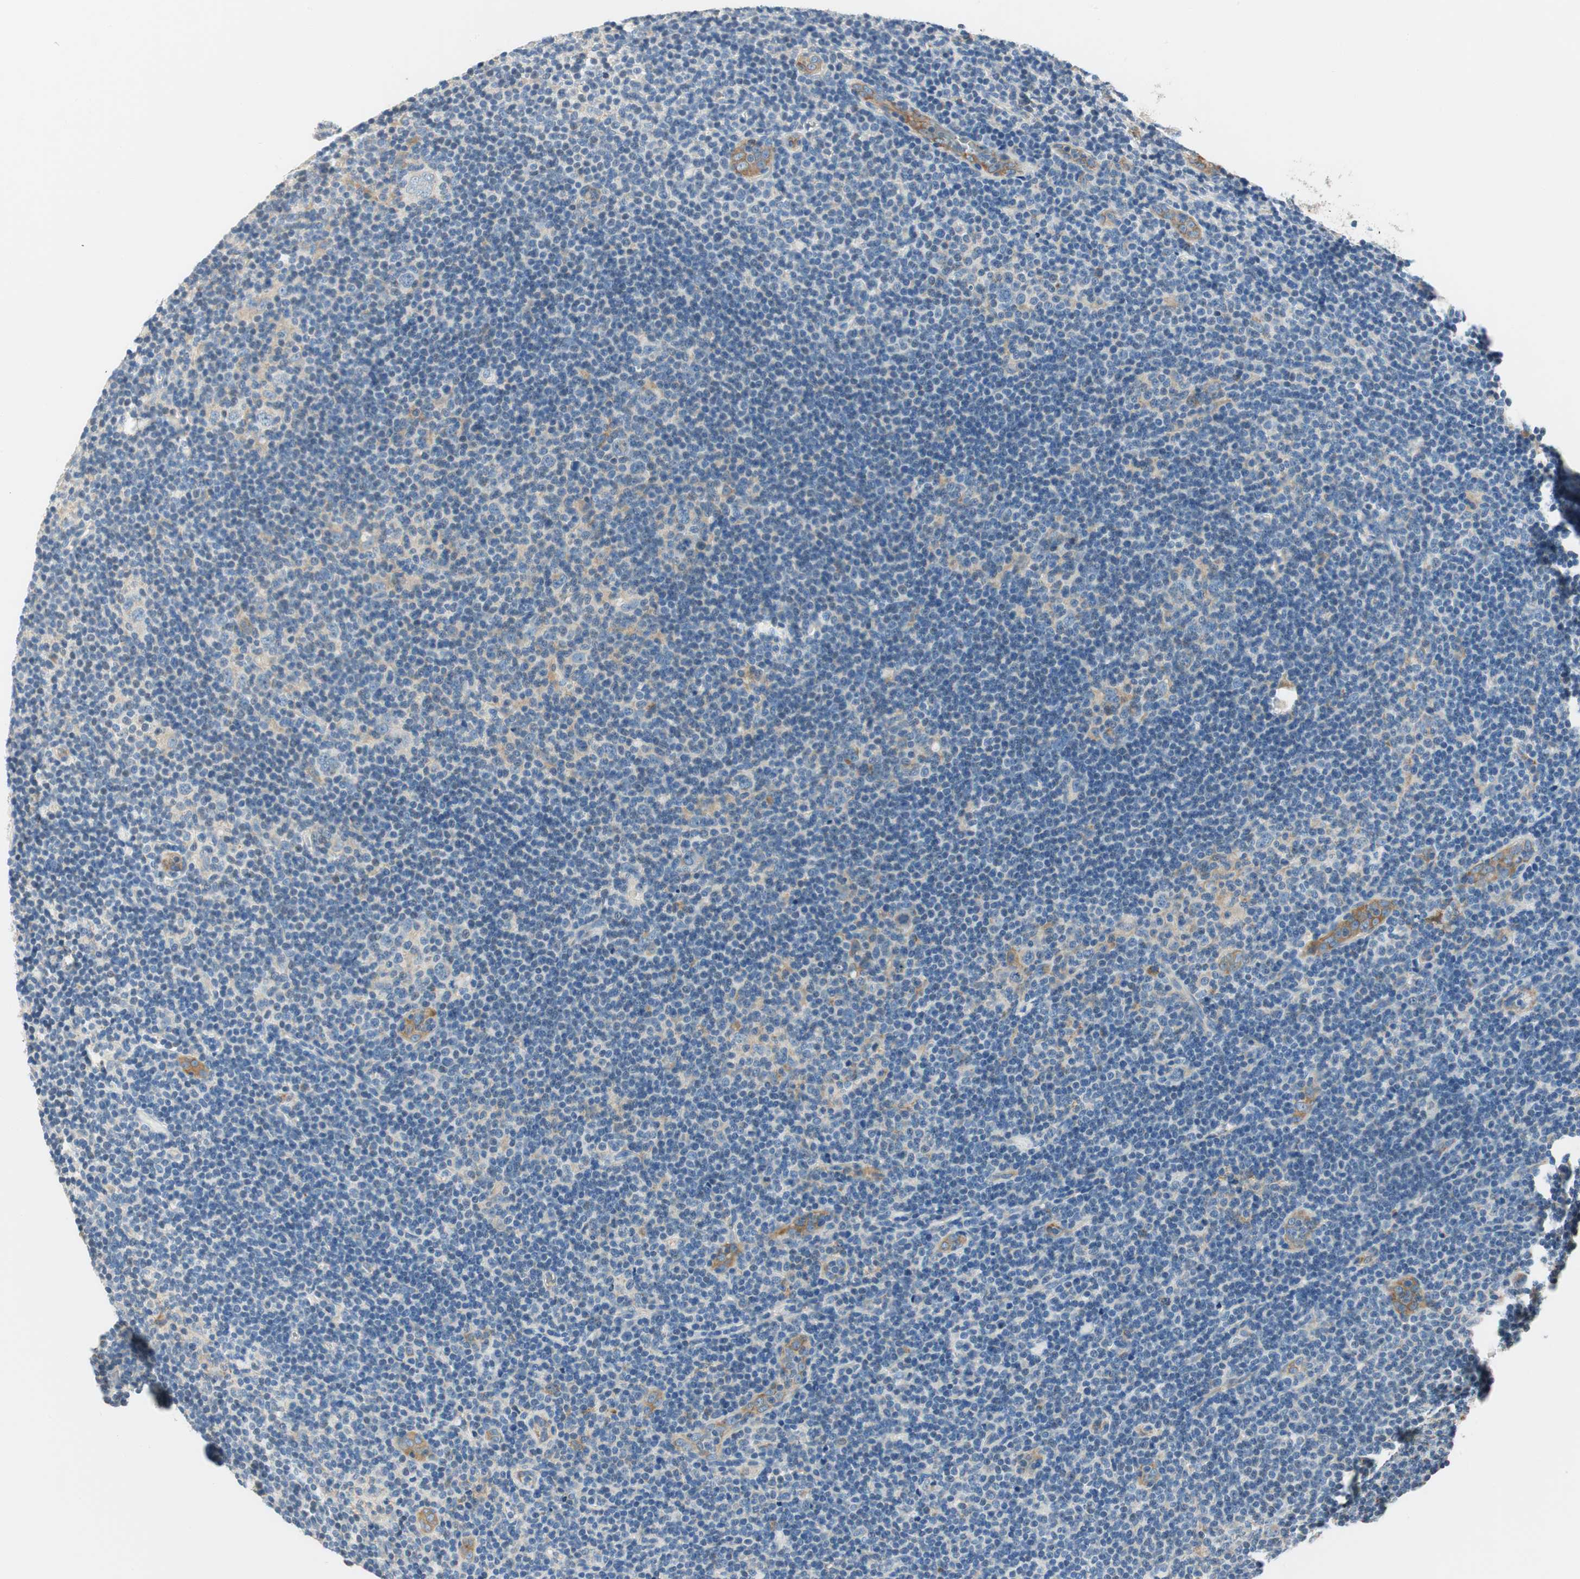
{"staining": {"intensity": "moderate", "quantity": ">75%", "location": "cytoplasmic/membranous"}, "tissue": "lymphoma", "cell_type": "Tumor cells", "image_type": "cancer", "snomed": [{"axis": "morphology", "description": "Hodgkin's disease, NOS"}, {"axis": "topography", "description": "Lymph node"}], "caption": "Immunohistochemistry photomicrograph of human Hodgkin's disease stained for a protein (brown), which shows medium levels of moderate cytoplasmic/membranous expression in about >75% of tumor cells.", "gene": "RORB", "patient": {"sex": "female", "age": 57}}